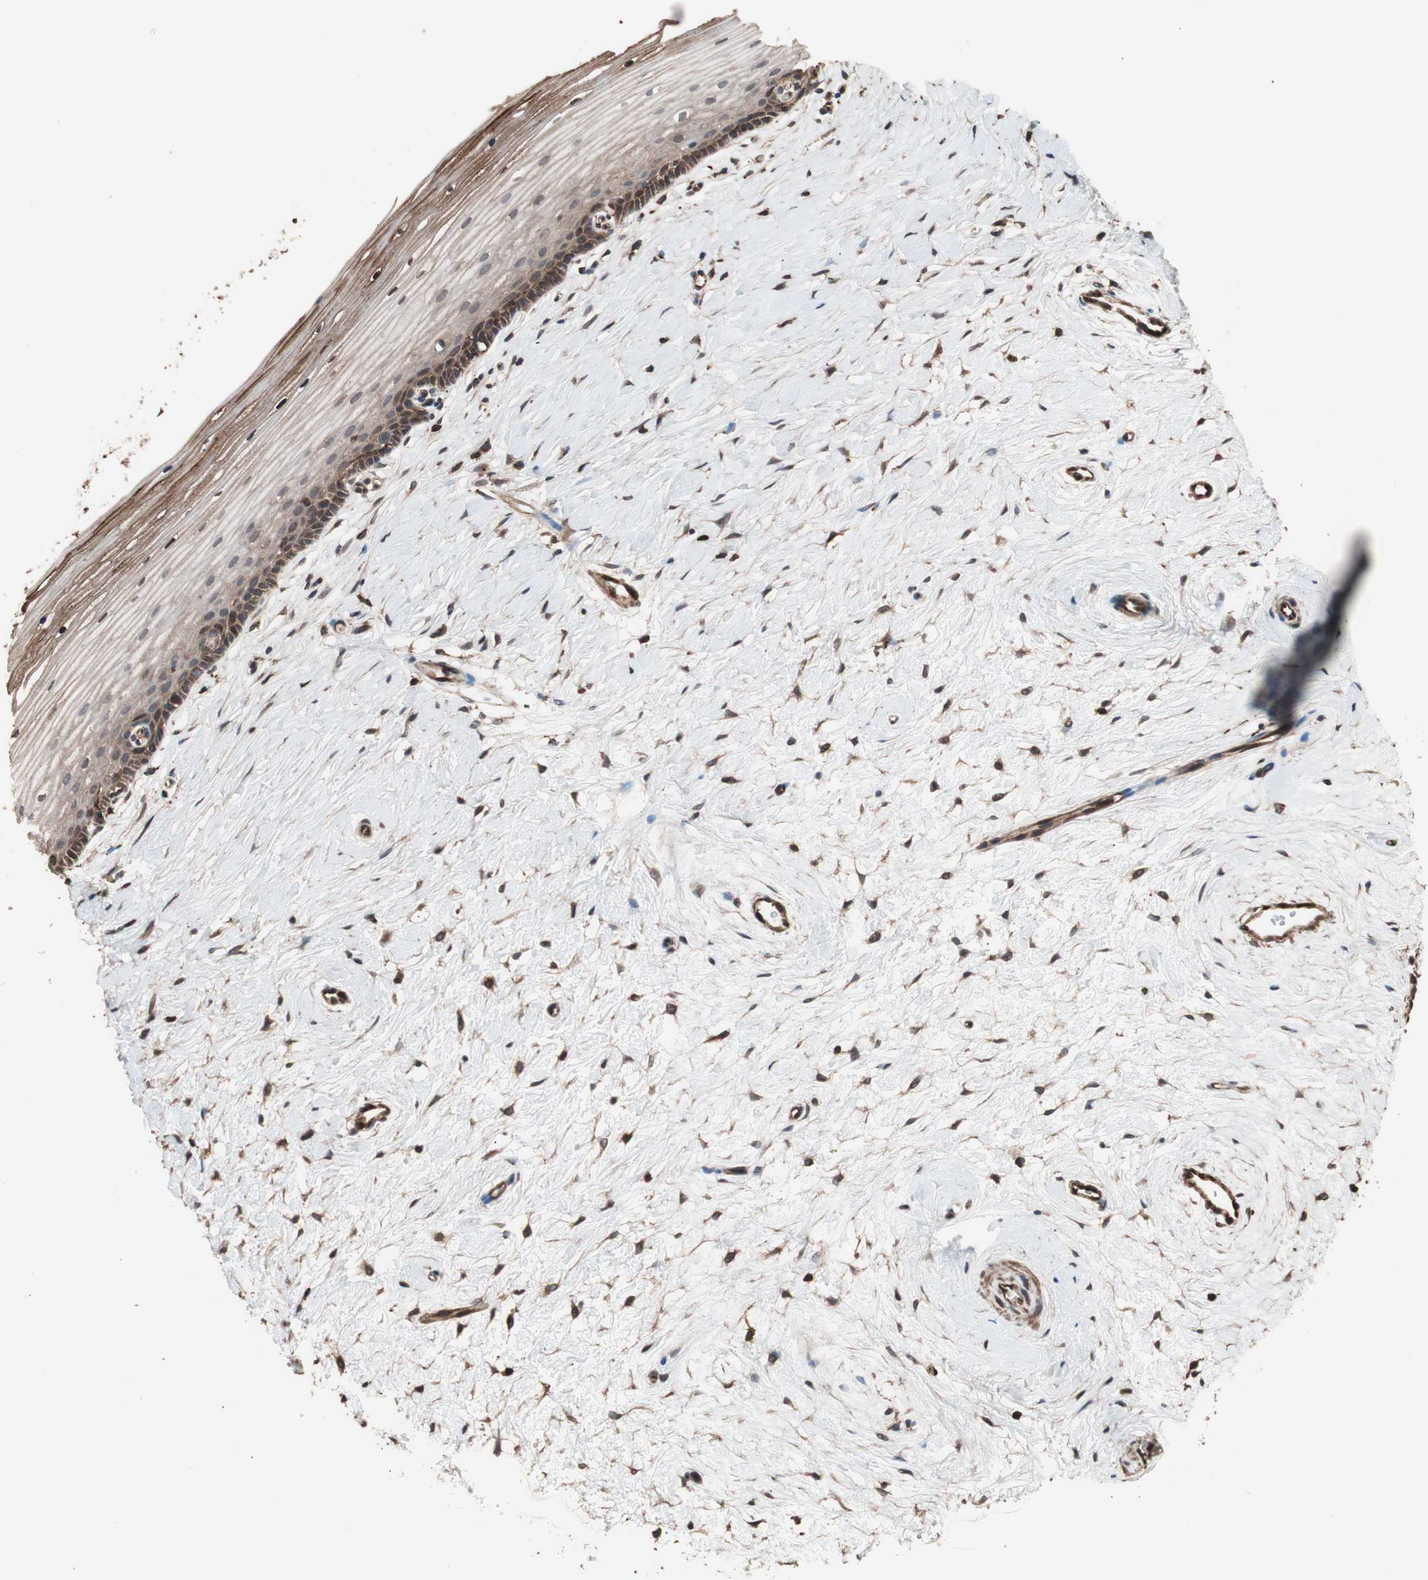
{"staining": {"intensity": "moderate", "quantity": ">75%", "location": "cytoplasmic/membranous"}, "tissue": "cervix", "cell_type": "Glandular cells", "image_type": "normal", "snomed": [{"axis": "morphology", "description": "Normal tissue, NOS"}, {"axis": "topography", "description": "Cervix"}], "caption": "Protein expression analysis of unremarkable cervix displays moderate cytoplasmic/membranous expression in approximately >75% of glandular cells.", "gene": "CCT3", "patient": {"sex": "female", "age": 39}}